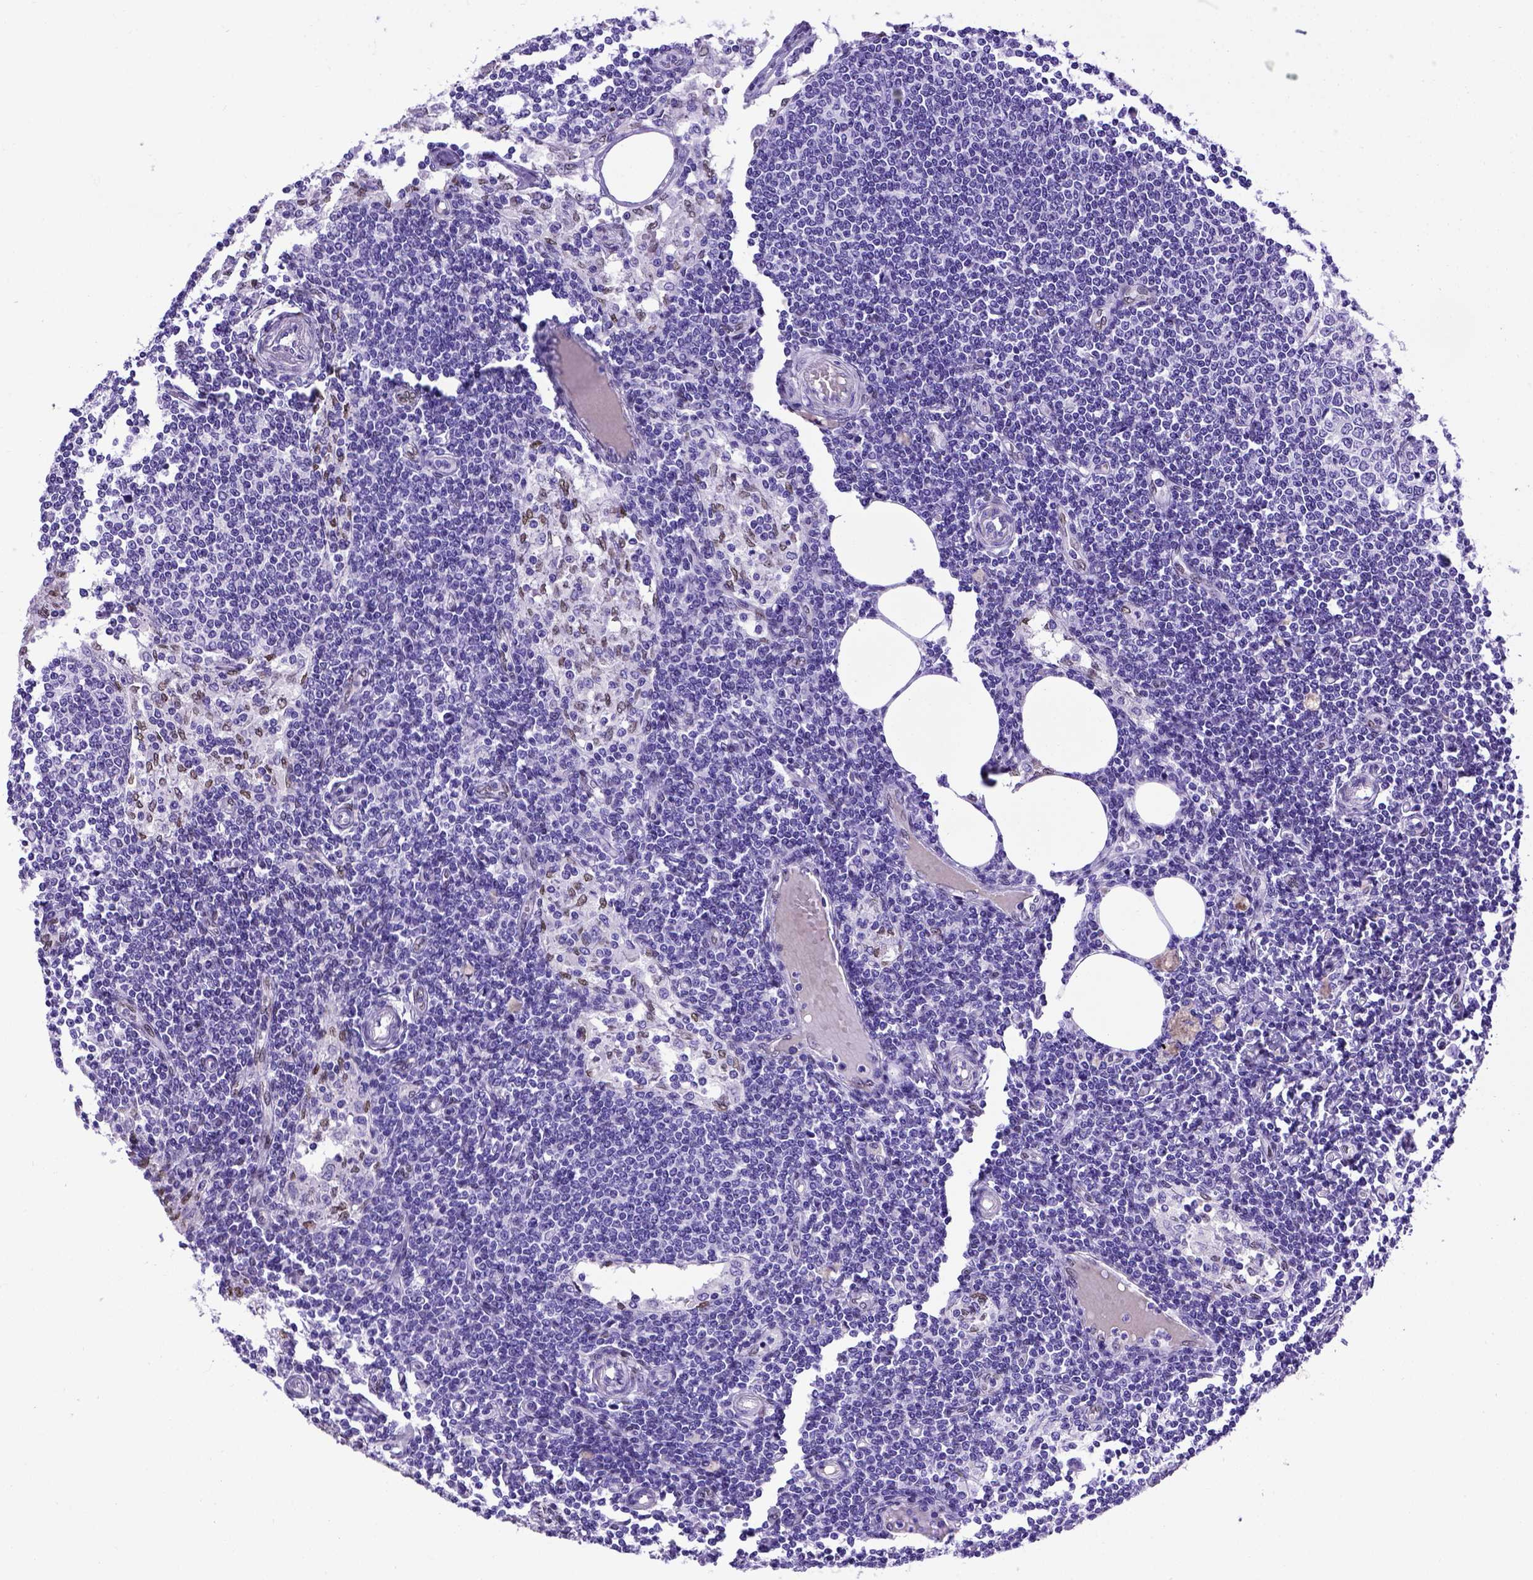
{"staining": {"intensity": "negative", "quantity": "none", "location": "none"}, "tissue": "lymph node", "cell_type": "Germinal center cells", "image_type": "normal", "snomed": [{"axis": "morphology", "description": "Normal tissue, NOS"}, {"axis": "topography", "description": "Lymph node"}], "caption": "The micrograph shows no staining of germinal center cells in benign lymph node.", "gene": "MEOX2", "patient": {"sex": "female", "age": 69}}